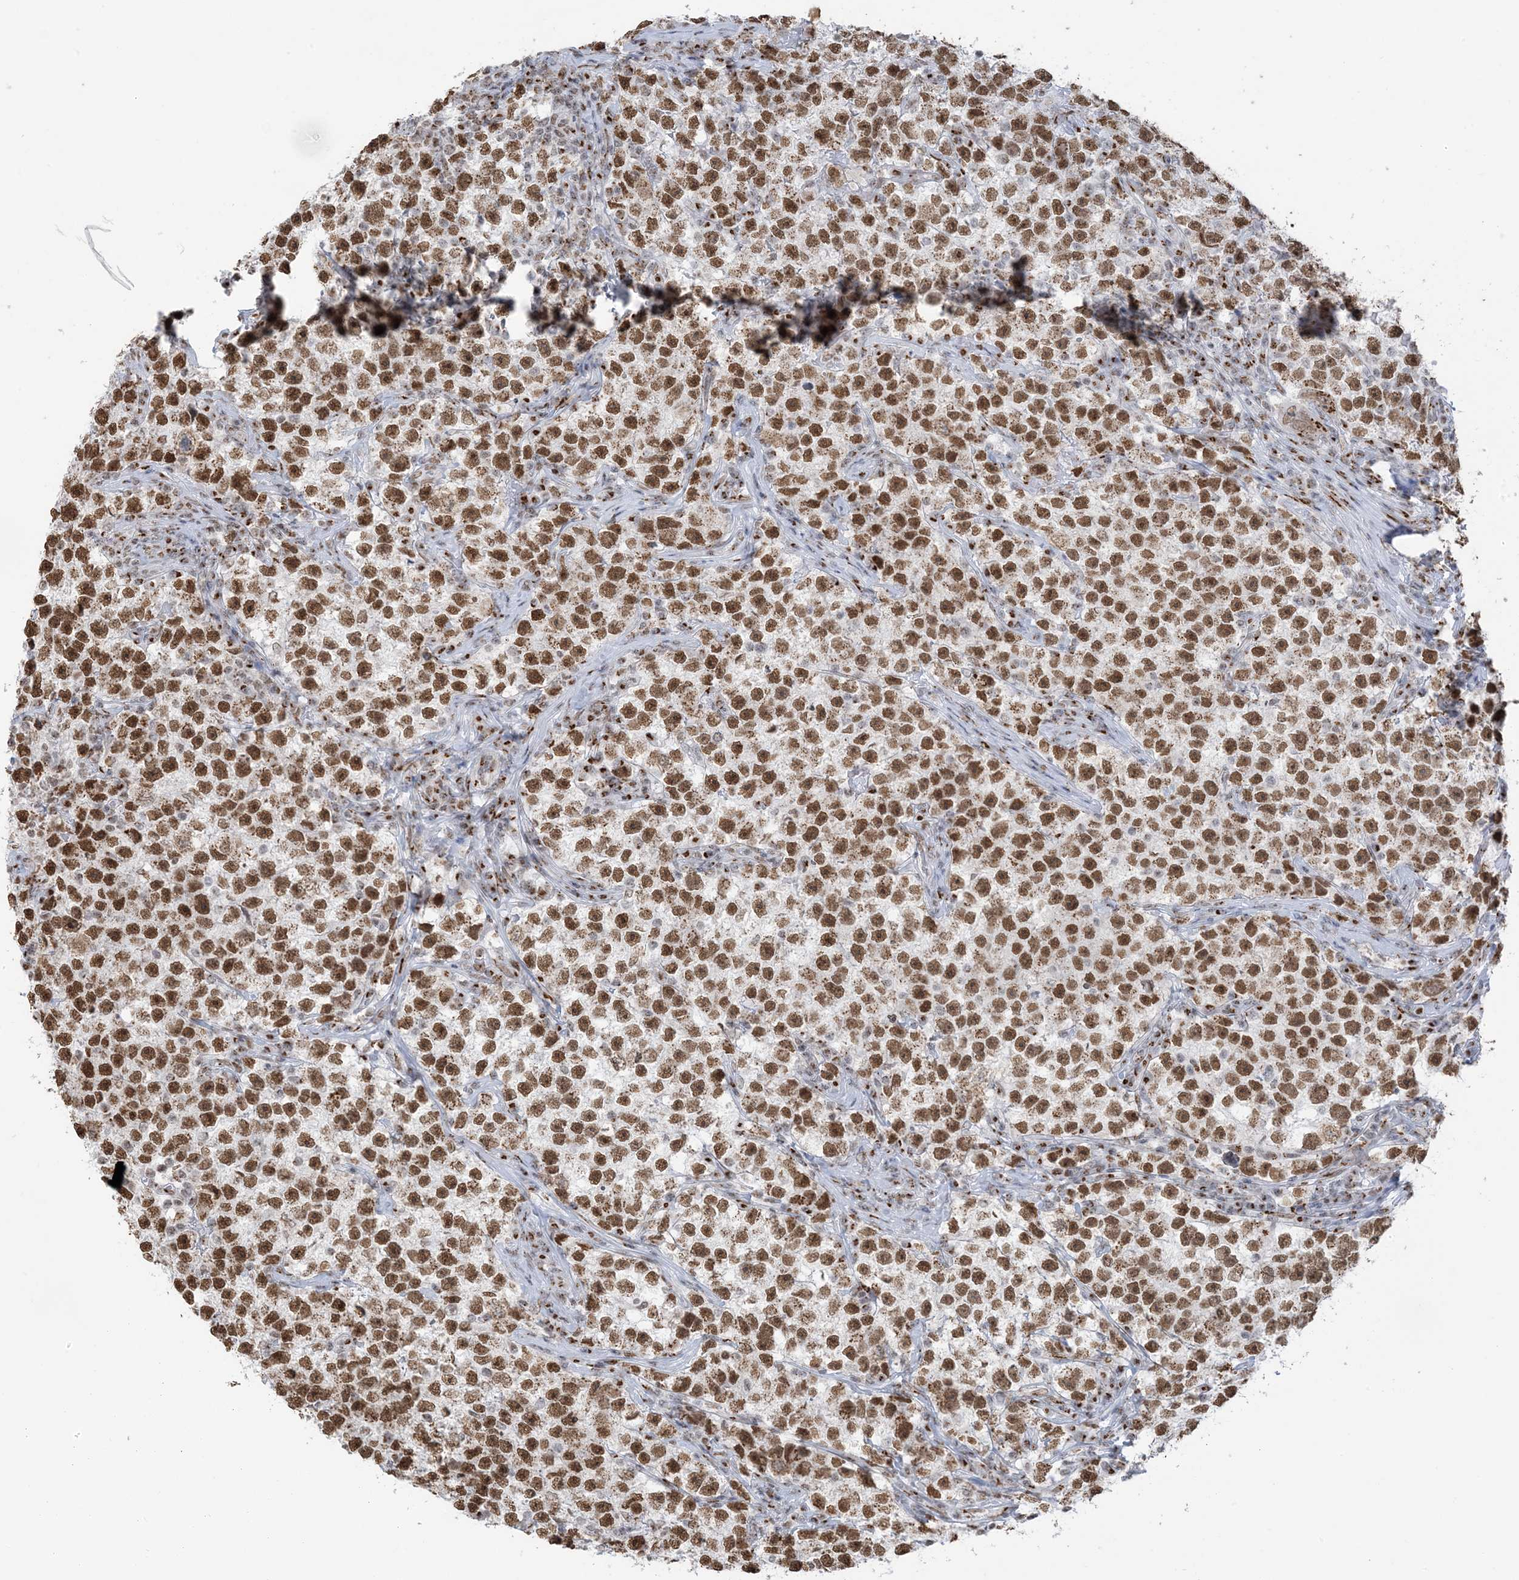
{"staining": {"intensity": "strong", "quantity": ">75%", "location": "nuclear"}, "tissue": "testis cancer", "cell_type": "Tumor cells", "image_type": "cancer", "snomed": [{"axis": "morphology", "description": "Seminoma, NOS"}, {"axis": "topography", "description": "Testis"}], "caption": "Brown immunohistochemical staining in testis cancer (seminoma) demonstrates strong nuclear positivity in approximately >75% of tumor cells. (Stains: DAB (3,3'-diaminobenzidine) in brown, nuclei in blue, Microscopy: brightfield microscopy at high magnification).", "gene": "GPR107", "patient": {"sex": "male", "age": 22}}